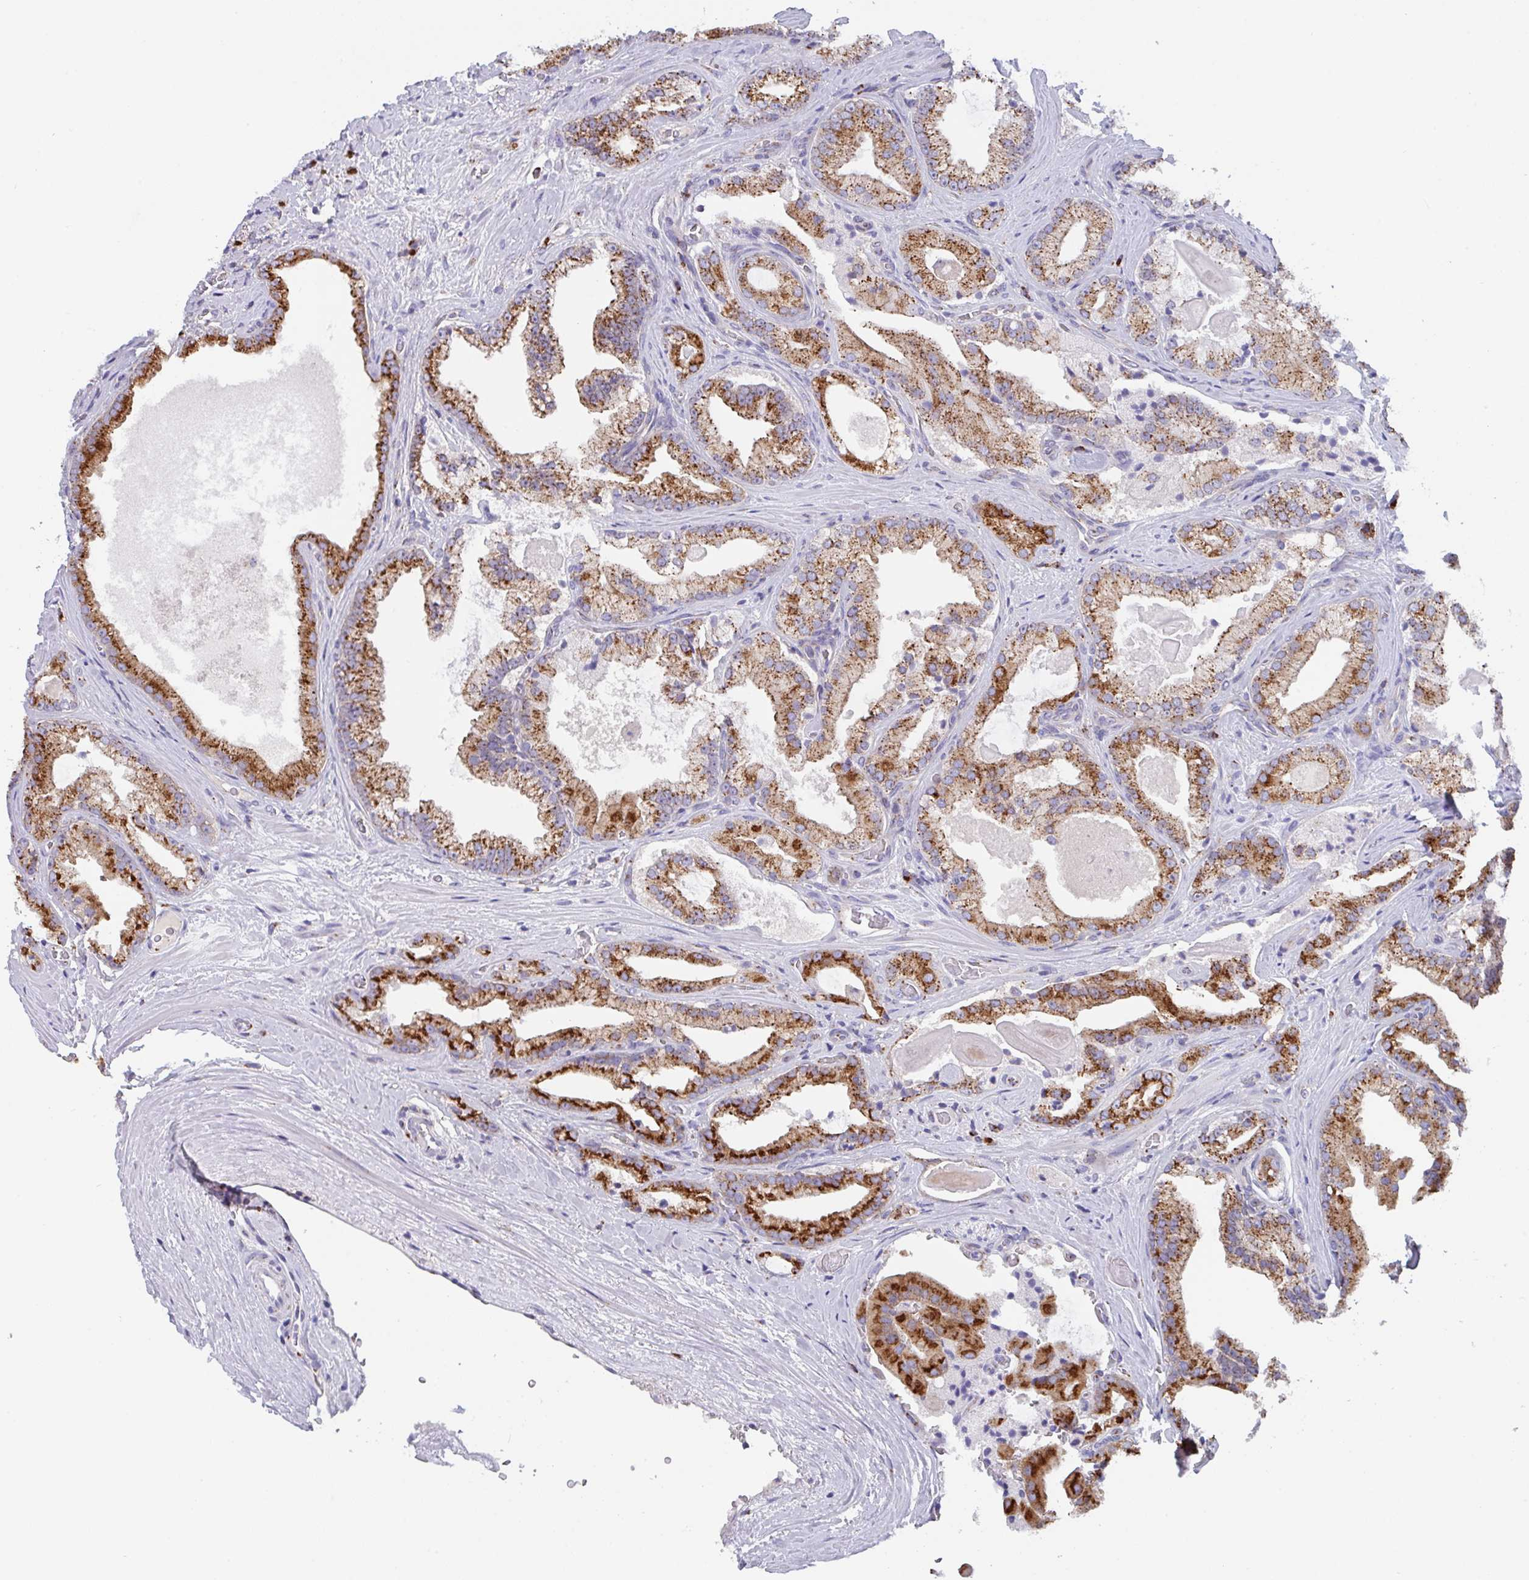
{"staining": {"intensity": "strong", "quantity": ">75%", "location": "cytoplasmic/membranous"}, "tissue": "prostate cancer", "cell_type": "Tumor cells", "image_type": "cancer", "snomed": [{"axis": "morphology", "description": "Adenocarcinoma, High grade"}, {"axis": "topography", "description": "Prostate"}], "caption": "Immunohistochemistry (DAB) staining of prostate adenocarcinoma (high-grade) exhibits strong cytoplasmic/membranous protein positivity in about >75% of tumor cells.", "gene": "PROSER3", "patient": {"sex": "male", "age": 68}}